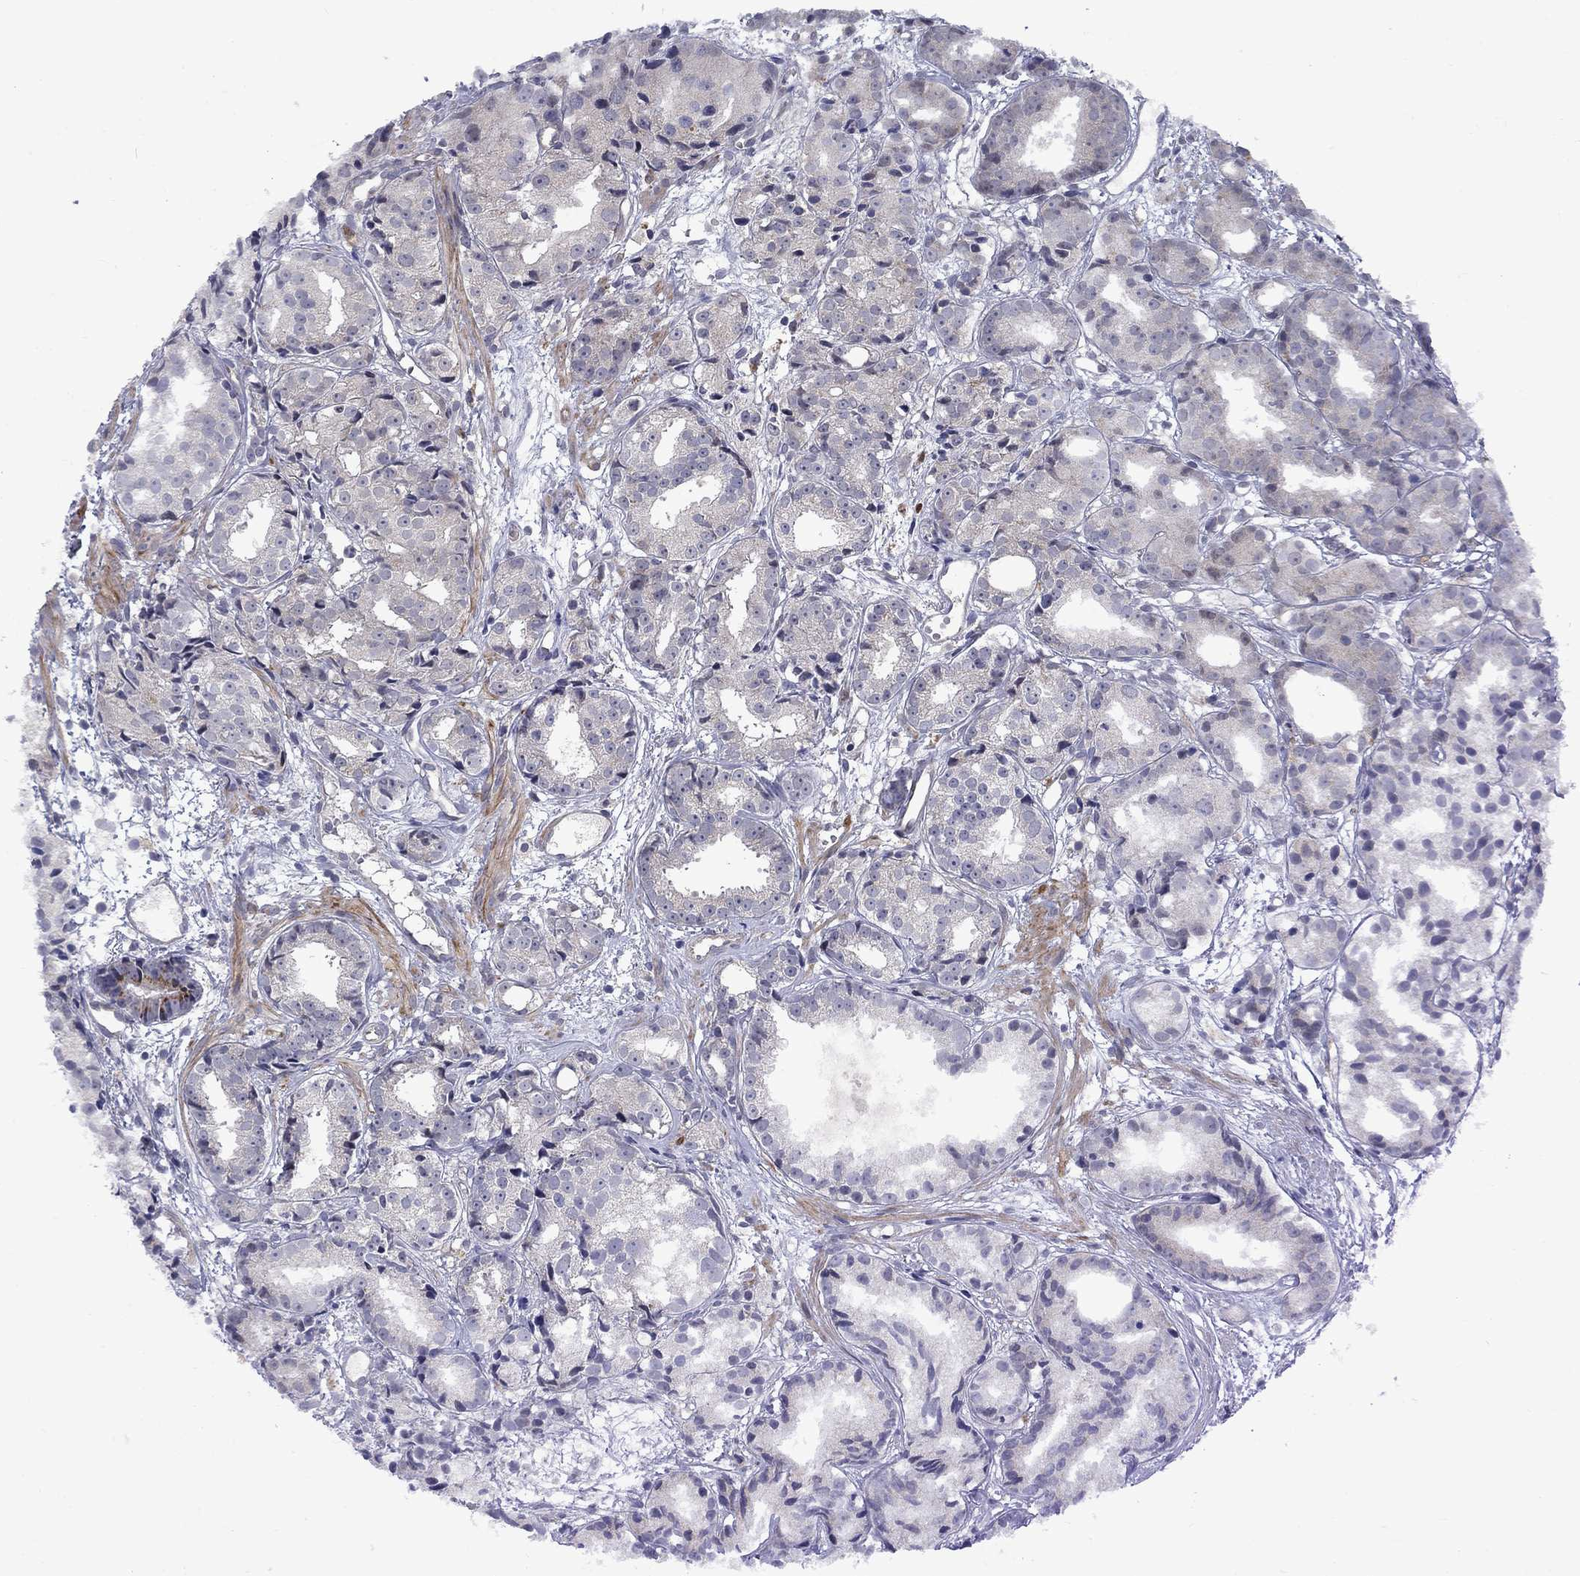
{"staining": {"intensity": "negative", "quantity": "none", "location": "none"}, "tissue": "prostate cancer", "cell_type": "Tumor cells", "image_type": "cancer", "snomed": [{"axis": "morphology", "description": "Adenocarcinoma, Medium grade"}, {"axis": "topography", "description": "Prostate"}], "caption": "Tumor cells are negative for protein expression in human prostate adenocarcinoma (medium-grade).", "gene": "FAM3B", "patient": {"sex": "male", "age": 74}}